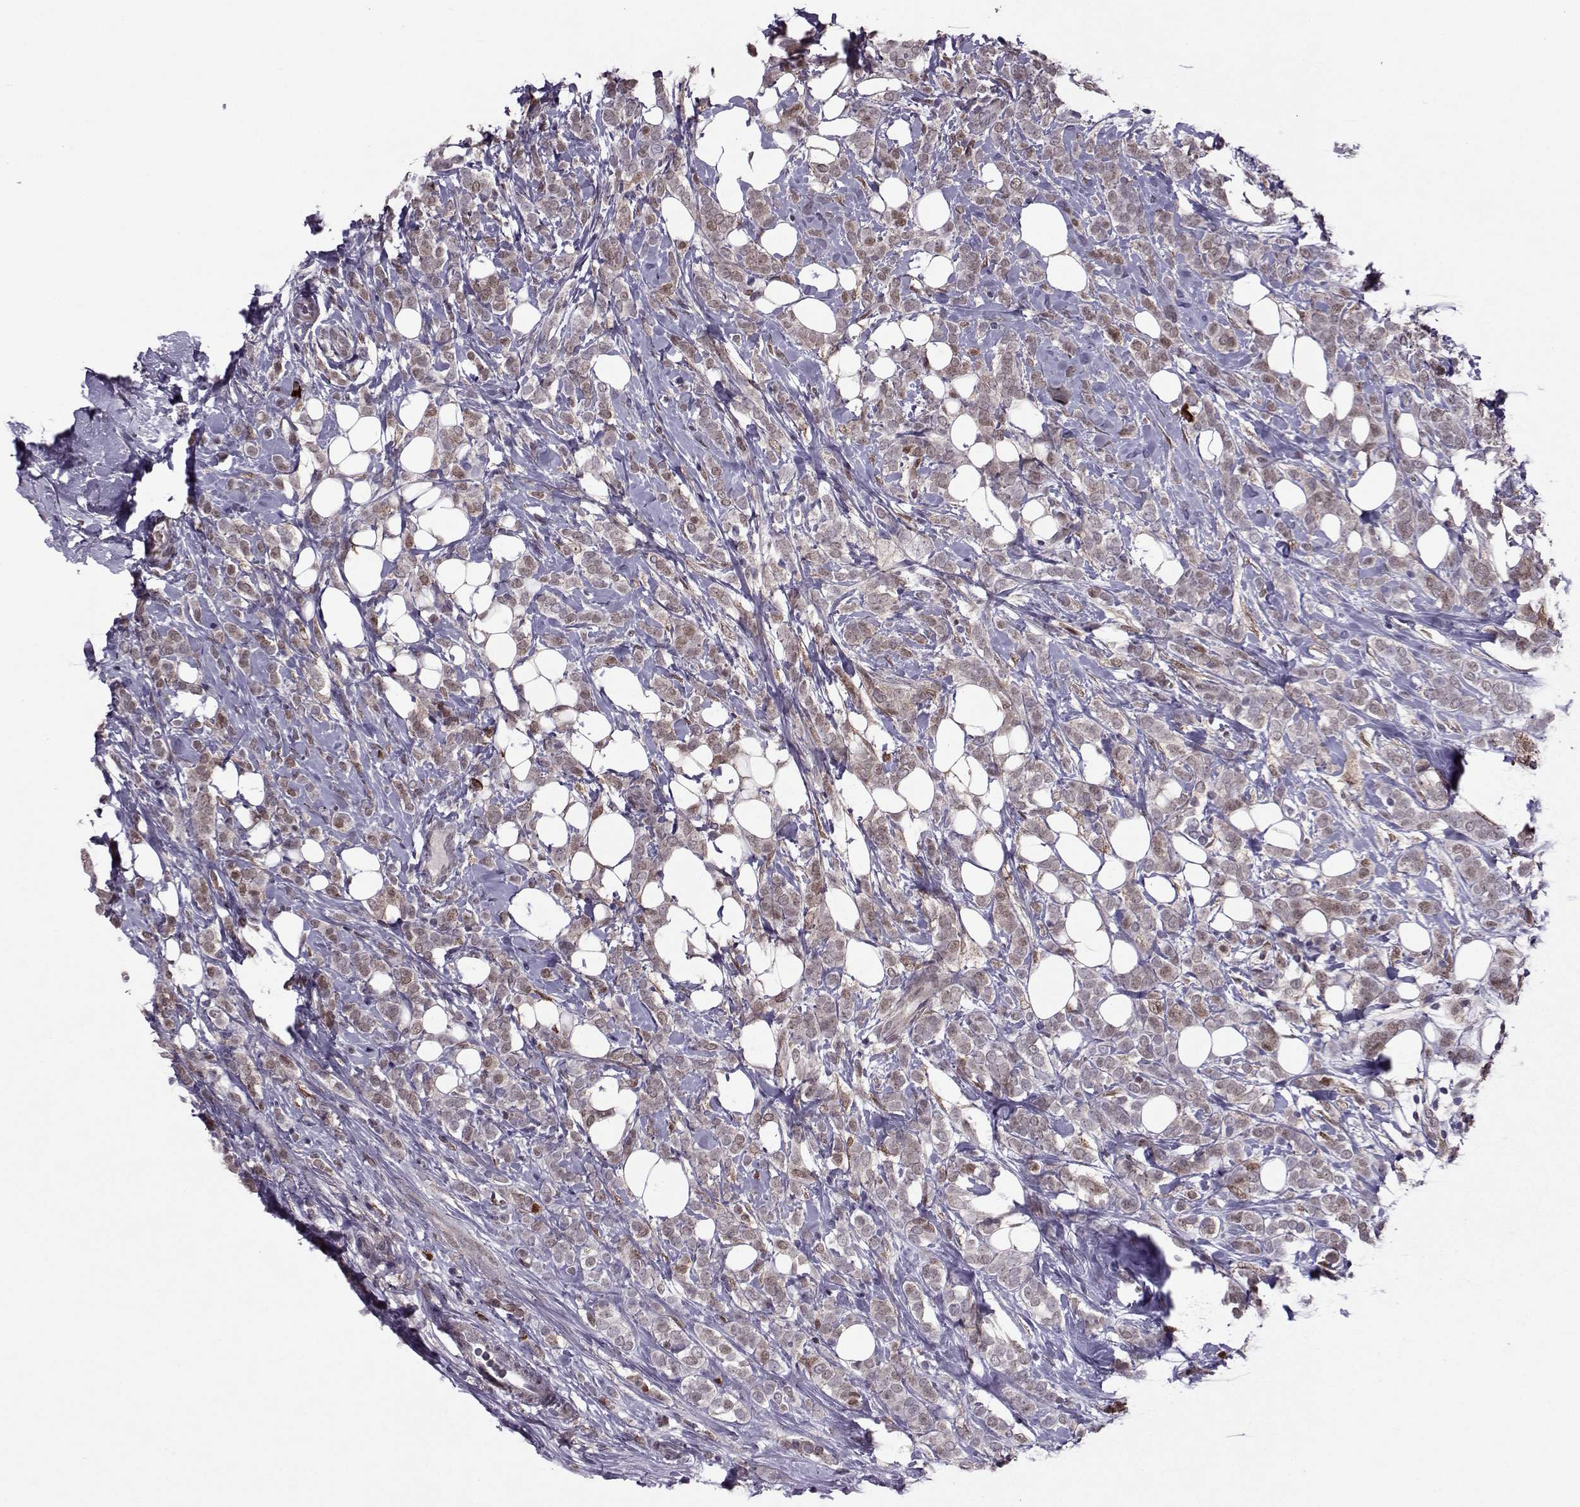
{"staining": {"intensity": "weak", "quantity": "25%-75%", "location": "cytoplasmic/membranous,nuclear"}, "tissue": "breast cancer", "cell_type": "Tumor cells", "image_type": "cancer", "snomed": [{"axis": "morphology", "description": "Lobular carcinoma"}, {"axis": "topography", "description": "Breast"}], "caption": "This is a histology image of immunohistochemistry (IHC) staining of lobular carcinoma (breast), which shows weak expression in the cytoplasmic/membranous and nuclear of tumor cells.", "gene": "CDK4", "patient": {"sex": "female", "age": 49}}